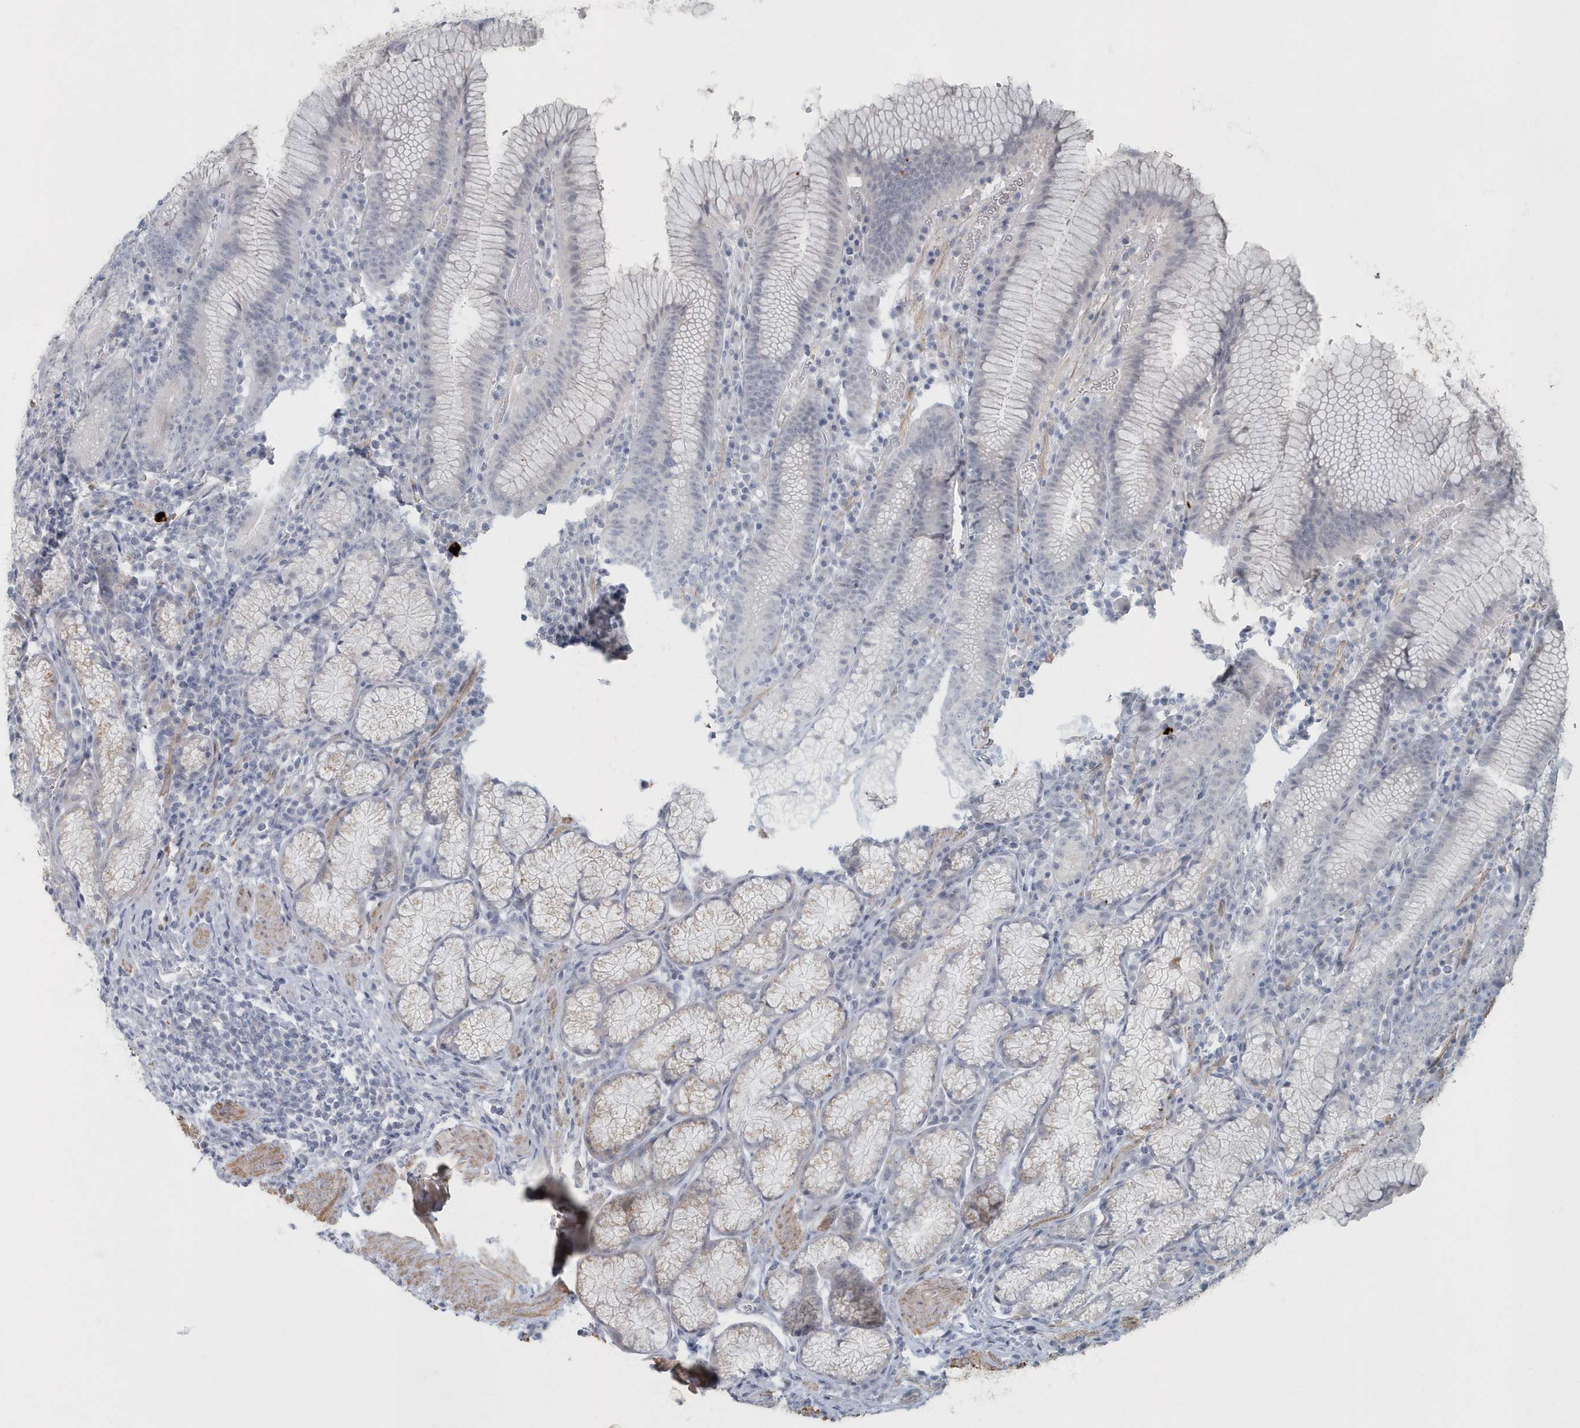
{"staining": {"intensity": "moderate", "quantity": "<25%", "location": "cytoplasmic/membranous"}, "tissue": "stomach", "cell_type": "Glandular cells", "image_type": "normal", "snomed": [{"axis": "morphology", "description": "Normal tissue, NOS"}, {"axis": "topography", "description": "Stomach"}], "caption": "Moderate cytoplasmic/membranous positivity is present in approximately <25% of glandular cells in normal stomach.", "gene": "MYOT", "patient": {"sex": "male", "age": 55}}